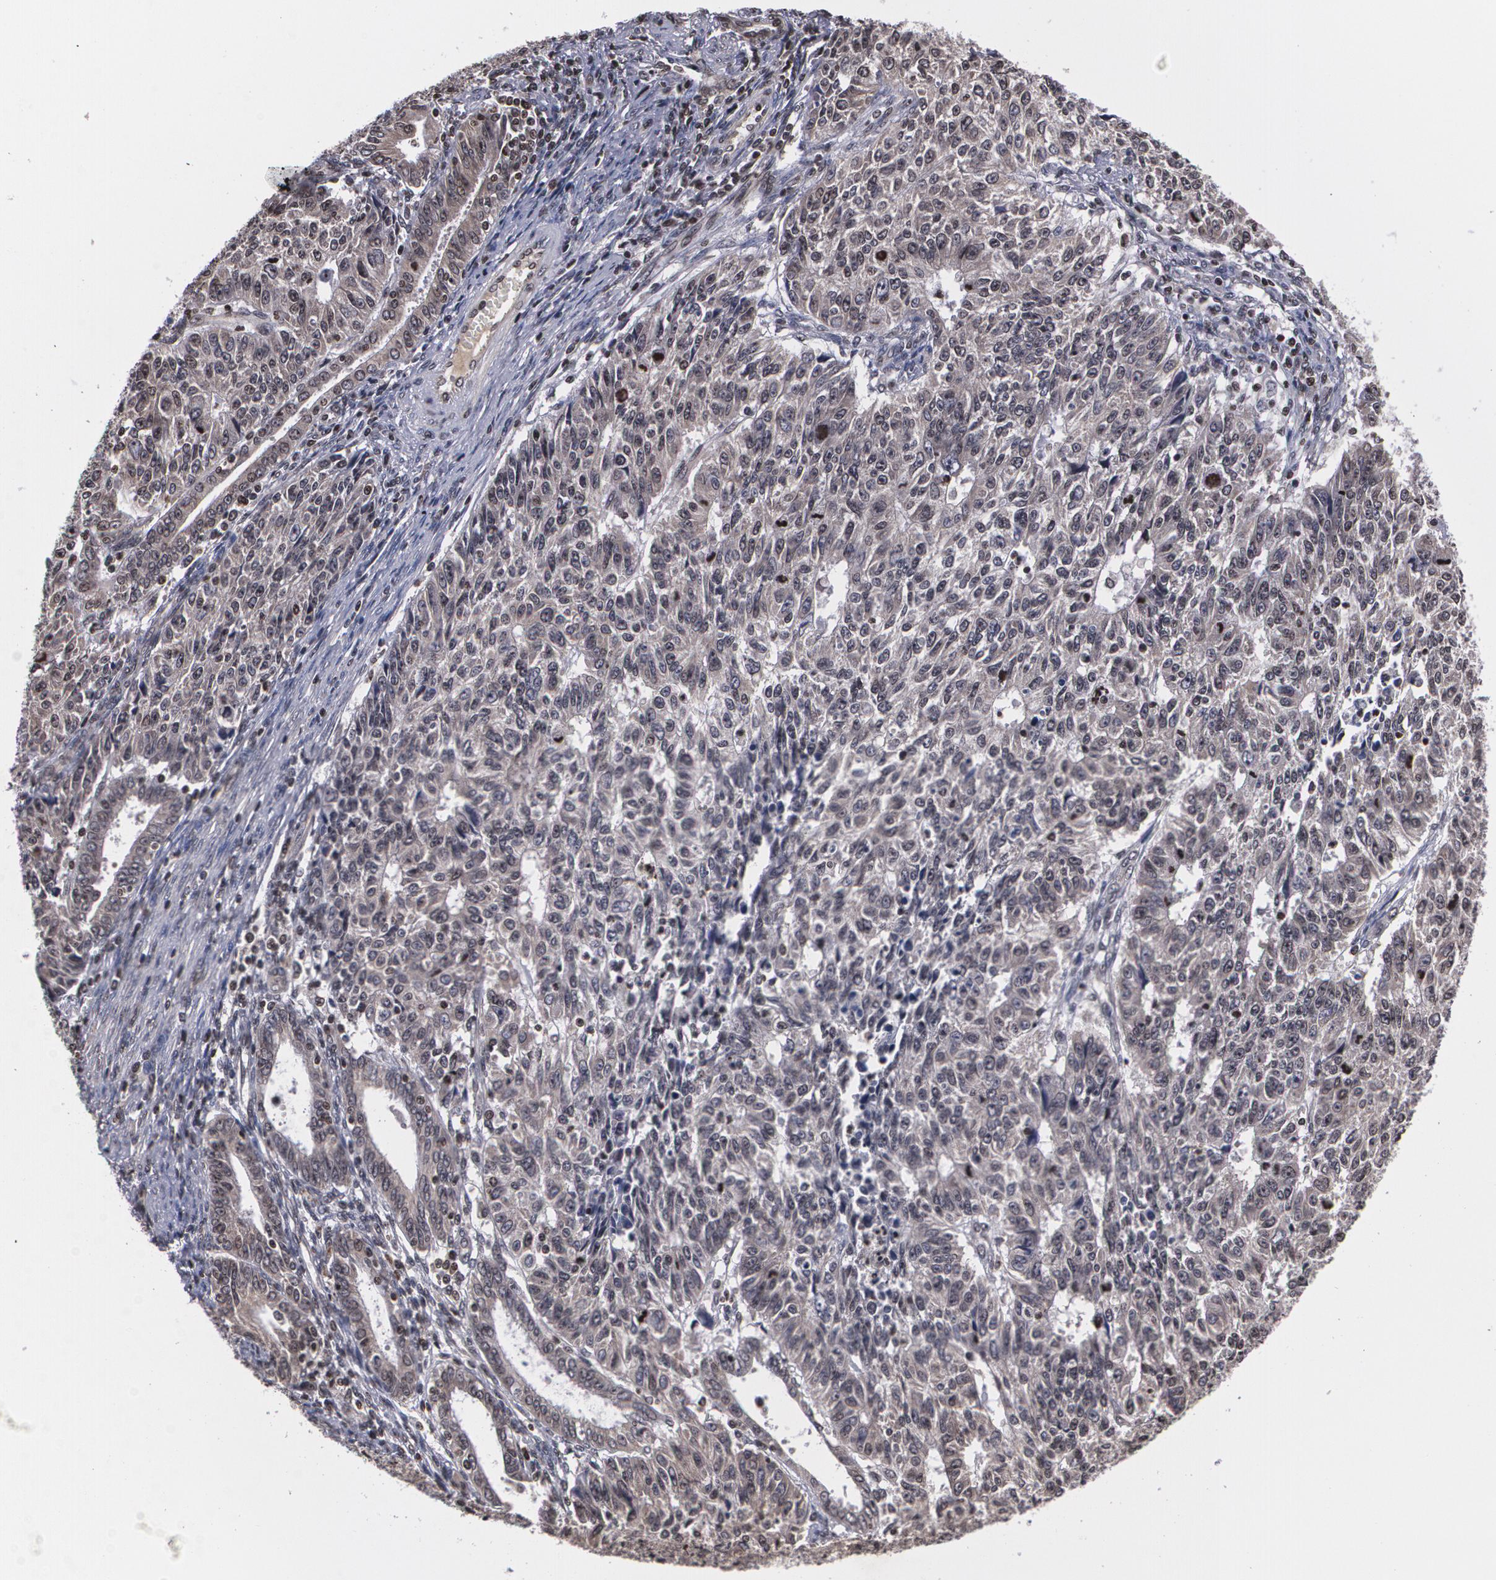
{"staining": {"intensity": "weak", "quantity": "<25%", "location": "cytoplasmic/membranous"}, "tissue": "endometrial cancer", "cell_type": "Tumor cells", "image_type": "cancer", "snomed": [{"axis": "morphology", "description": "Adenocarcinoma, NOS"}, {"axis": "topography", "description": "Endometrium"}], "caption": "Immunohistochemistry (IHC) of human endometrial cancer shows no staining in tumor cells. Nuclei are stained in blue.", "gene": "MVP", "patient": {"sex": "female", "age": 42}}